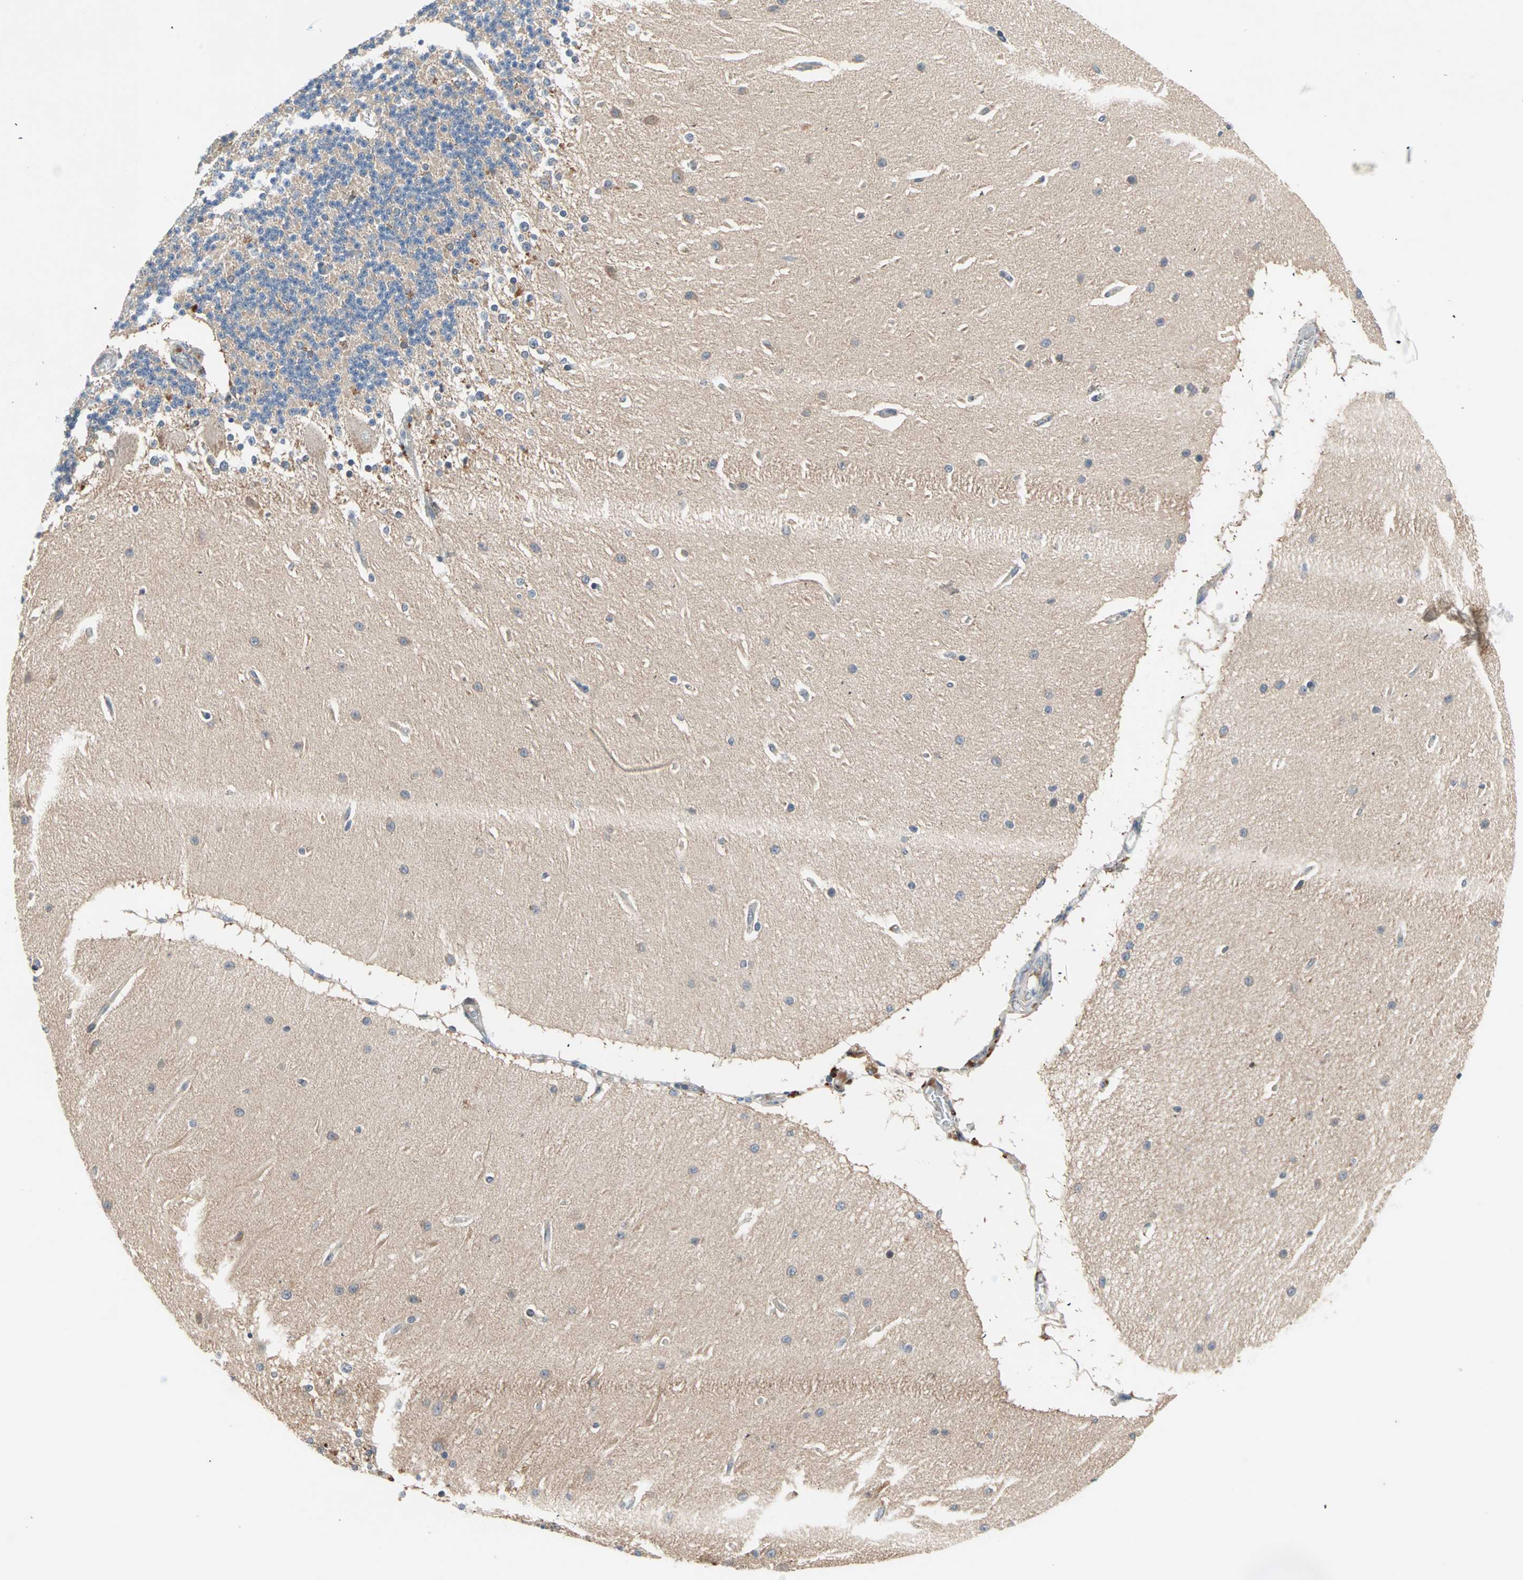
{"staining": {"intensity": "weak", "quantity": ">75%", "location": "cytoplasmic/membranous"}, "tissue": "cerebellum", "cell_type": "Cells in granular layer", "image_type": "normal", "snomed": [{"axis": "morphology", "description": "Normal tissue, NOS"}, {"axis": "topography", "description": "Cerebellum"}], "caption": "Cerebellum stained with immunohistochemistry displays weak cytoplasmic/membranous expression in approximately >75% of cells in granular layer.", "gene": "PROS1", "patient": {"sex": "female", "age": 54}}